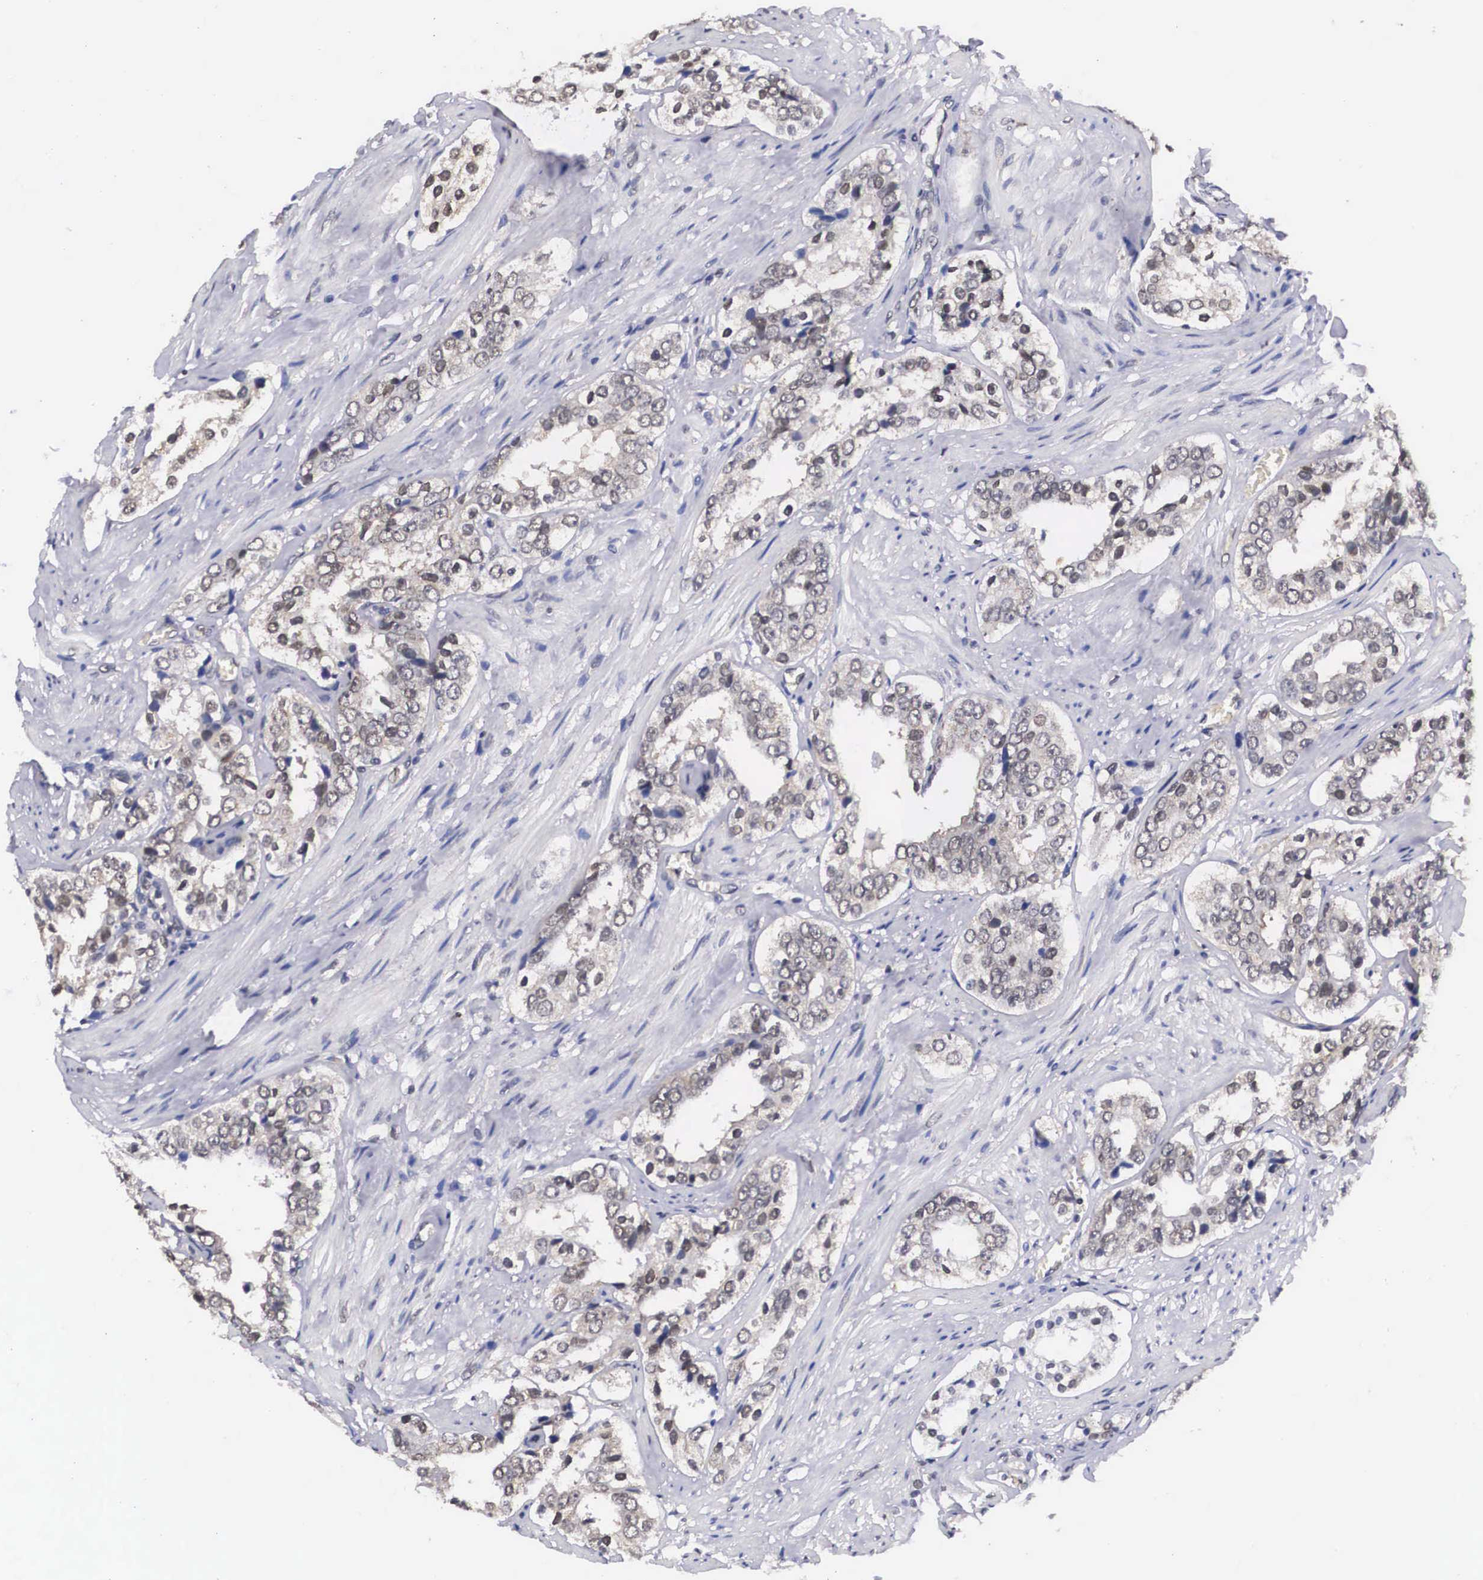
{"staining": {"intensity": "weak", "quantity": "25%-75%", "location": "cytoplasmic/membranous,nuclear"}, "tissue": "prostate cancer", "cell_type": "Tumor cells", "image_type": "cancer", "snomed": [{"axis": "morphology", "description": "Adenocarcinoma, Medium grade"}, {"axis": "topography", "description": "Prostate"}], "caption": "Protein staining by immunohistochemistry (IHC) reveals weak cytoplasmic/membranous and nuclear staining in approximately 25%-75% of tumor cells in medium-grade adenocarcinoma (prostate).", "gene": "OTX2", "patient": {"sex": "male", "age": 73}}